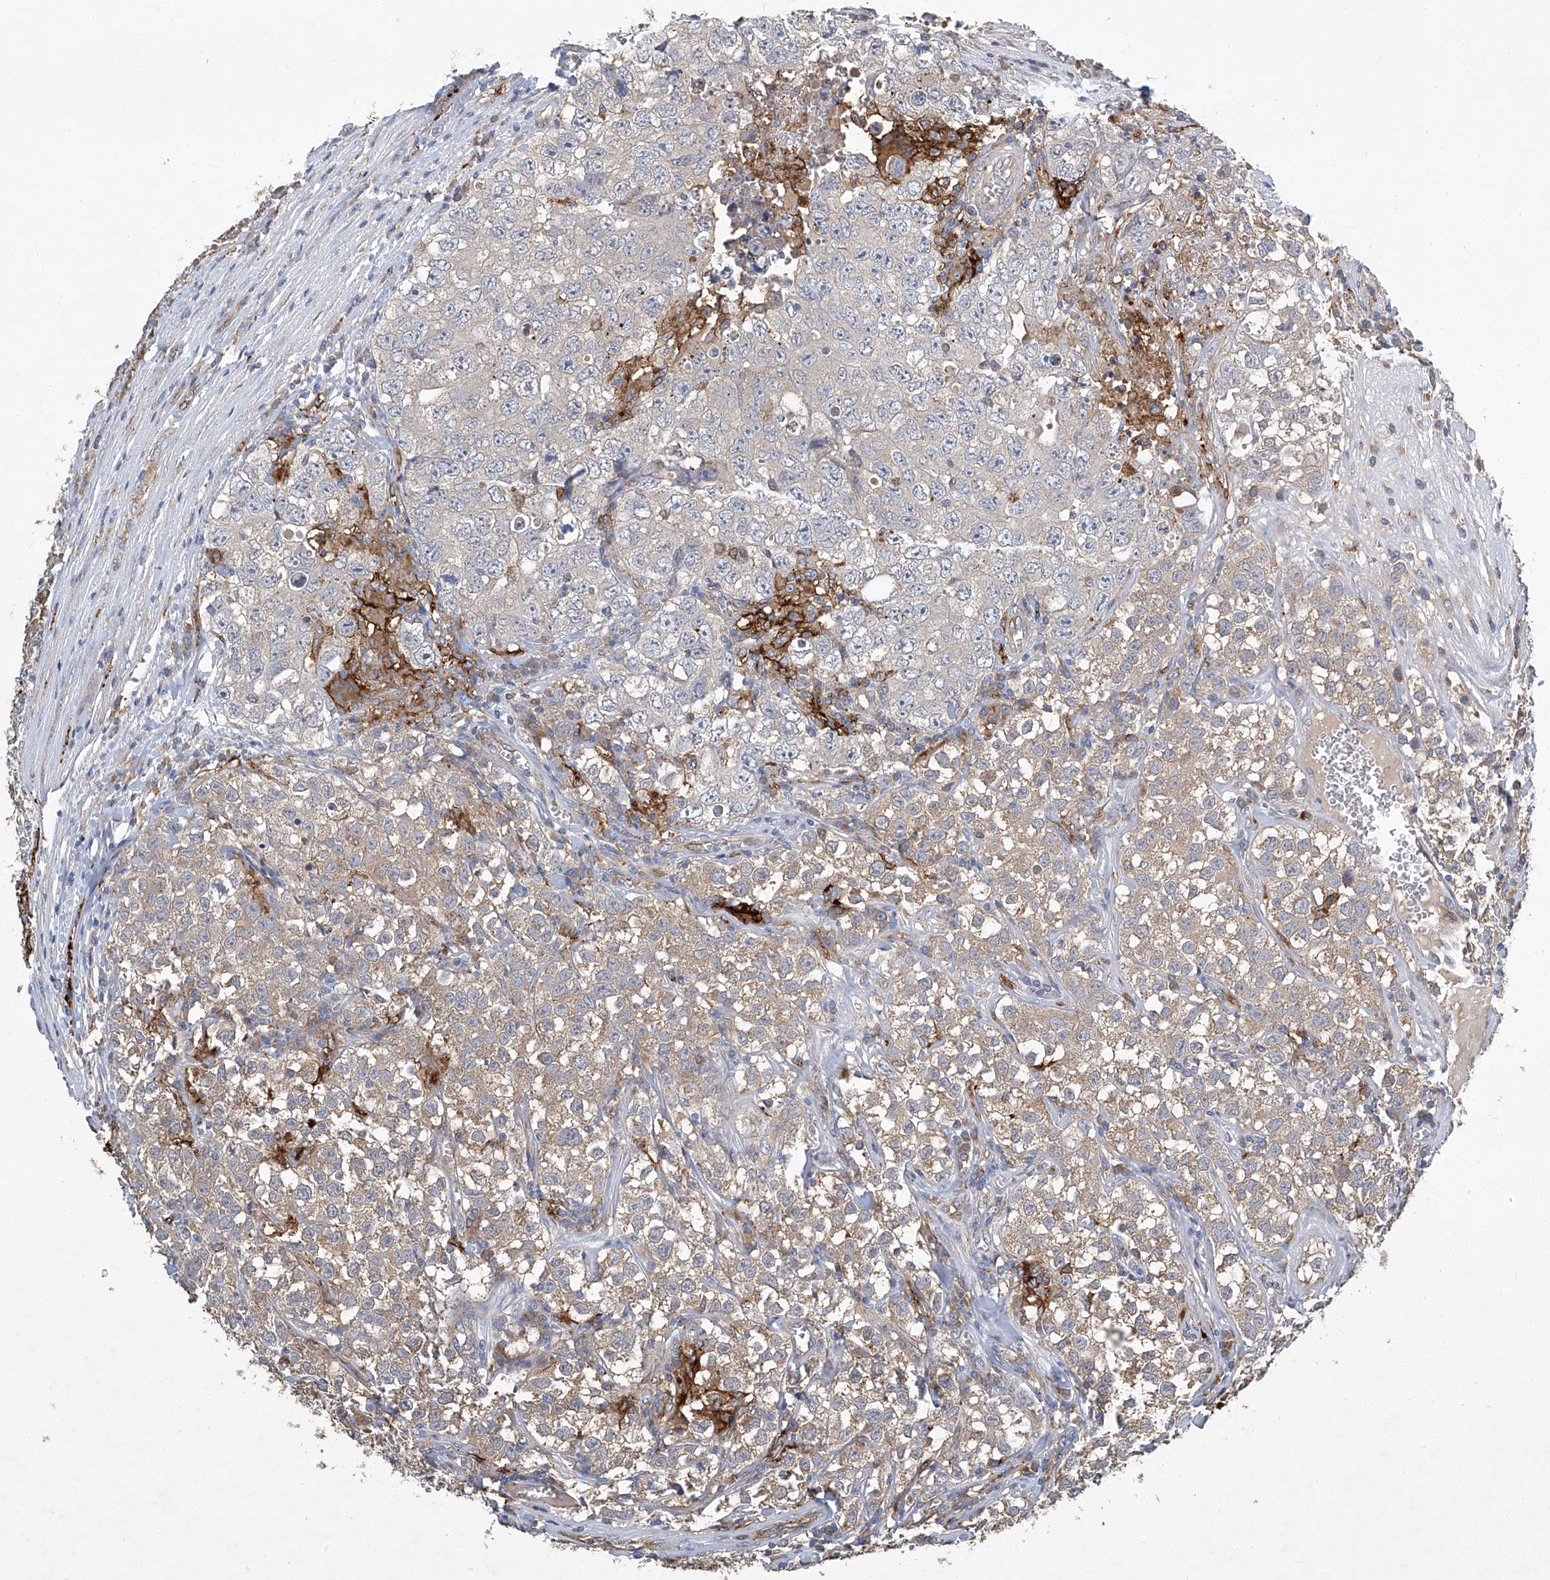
{"staining": {"intensity": "weak", "quantity": "25%-75%", "location": "cytoplasmic/membranous"}, "tissue": "testis cancer", "cell_type": "Tumor cells", "image_type": "cancer", "snomed": [{"axis": "morphology", "description": "Seminoma, NOS"}, {"axis": "morphology", "description": "Carcinoma, Embryonal, NOS"}, {"axis": "topography", "description": "Testis"}], "caption": "Embryonal carcinoma (testis) stained with DAB (3,3'-diaminobenzidine) immunohistochemistry exhibits low levels of weak cytoplasmic/membranous staining in about 25%-75% of tumor cells. (DAB (3,3'-diaminobenzidine) = brown stain, brightfield microscopy at high magnification).", "gene": "FAM167A", "patient": {"sex": "male", "age": 43}}